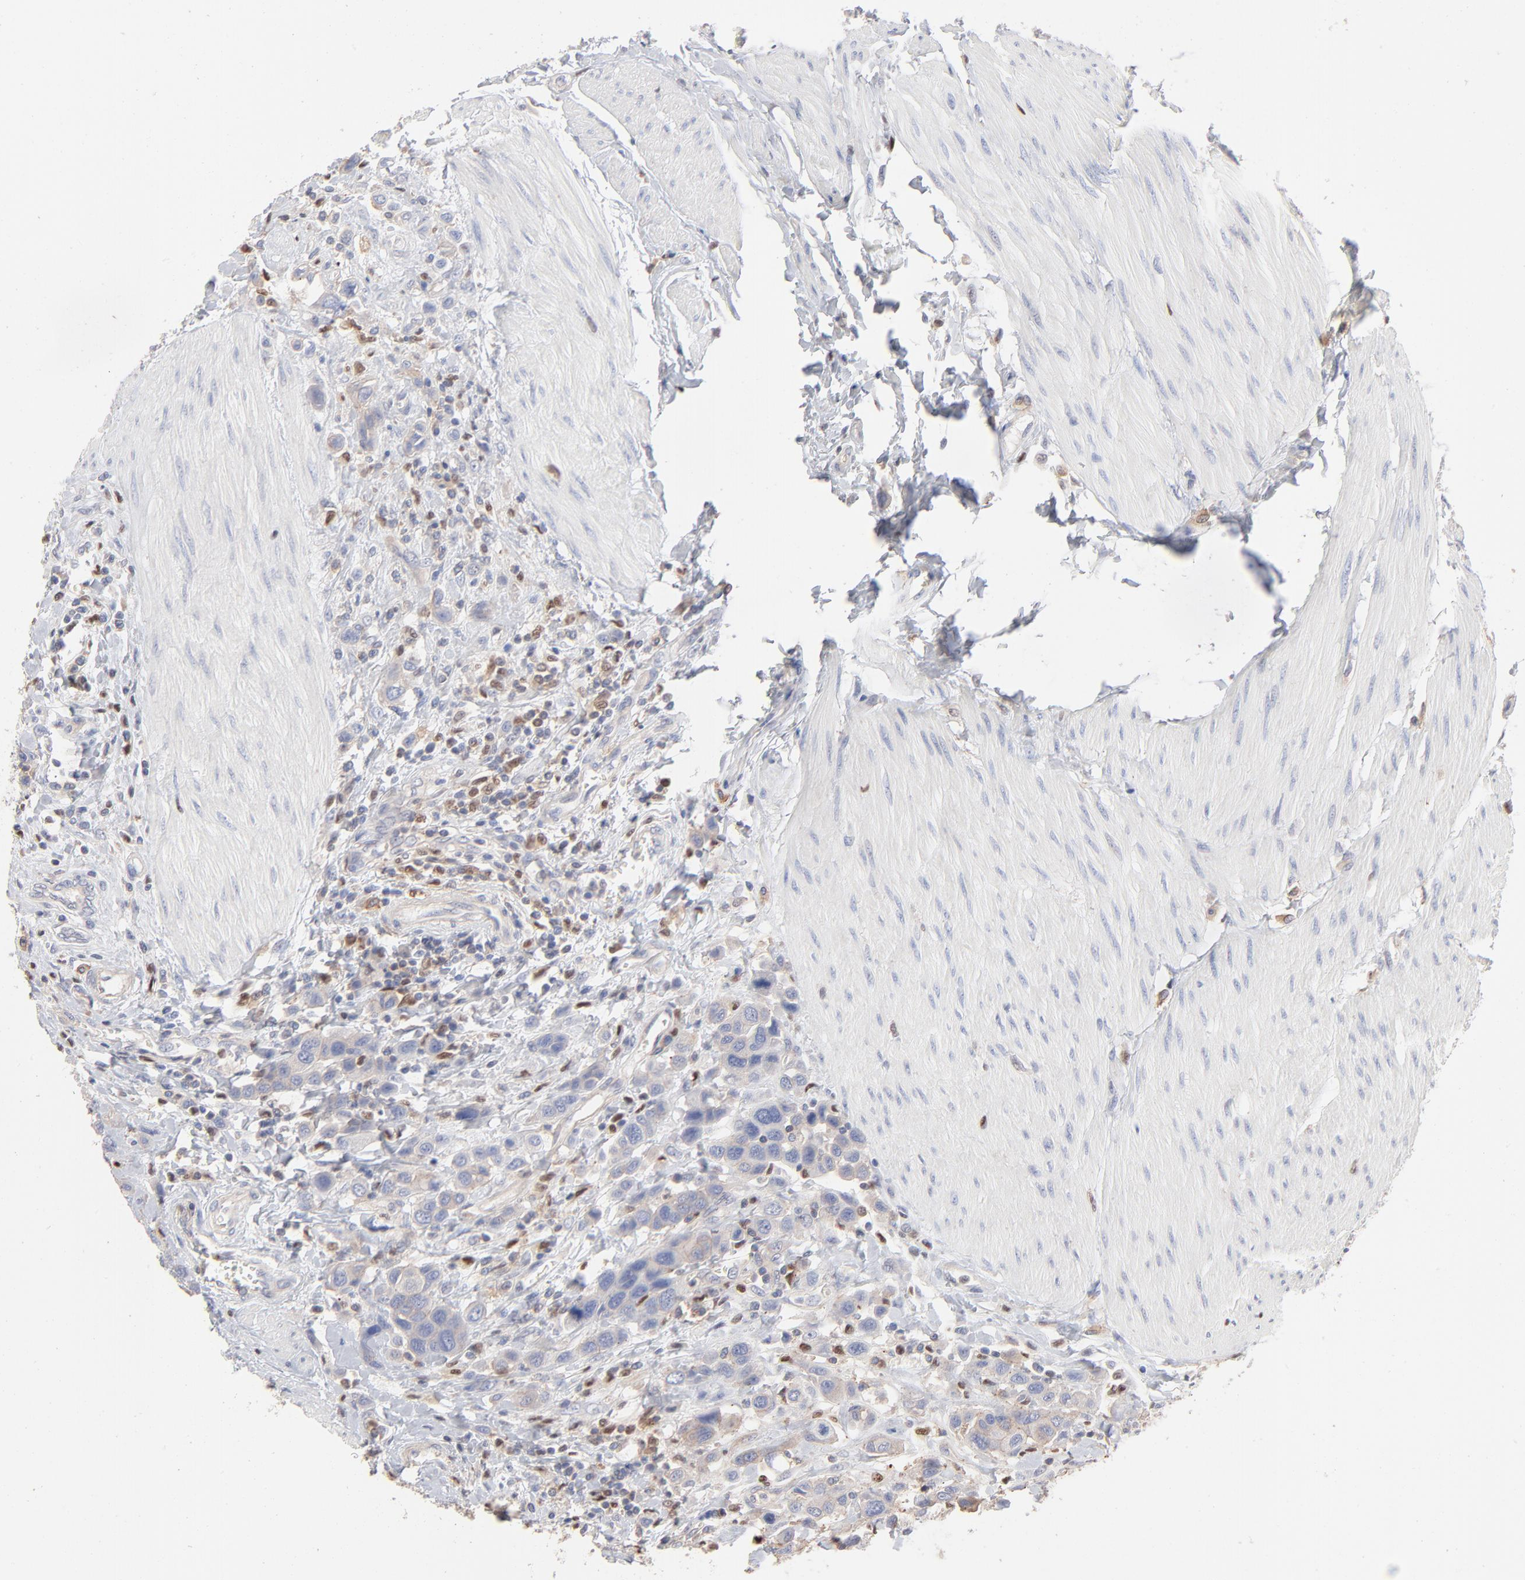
{"staining": {"intensity": "weak", "quantity": ">75%", "location": "cytoplasmic/membranous"}, "tissue": "urothelial cancer", "cell_type": "Tumor cells", "image_type": "cancer", "snomed": [{"axis": "morphology", "description": "Urothelial carcinoma, High grade"}, {"axis": "topography", "description": "Urinary bladder"}], "caption": "High-grade urothelial carcinoma stained with immunohistochemistry shows weak cytoplasmic/membranous positivity in about >75% of tumor cells. (DAB (3,3'-diaminobenzidine) = brown stain, brightfield microscopy at high magnification).", "gene": "ARHGEF6", "patient": {"sex": "male", "age": 50}}